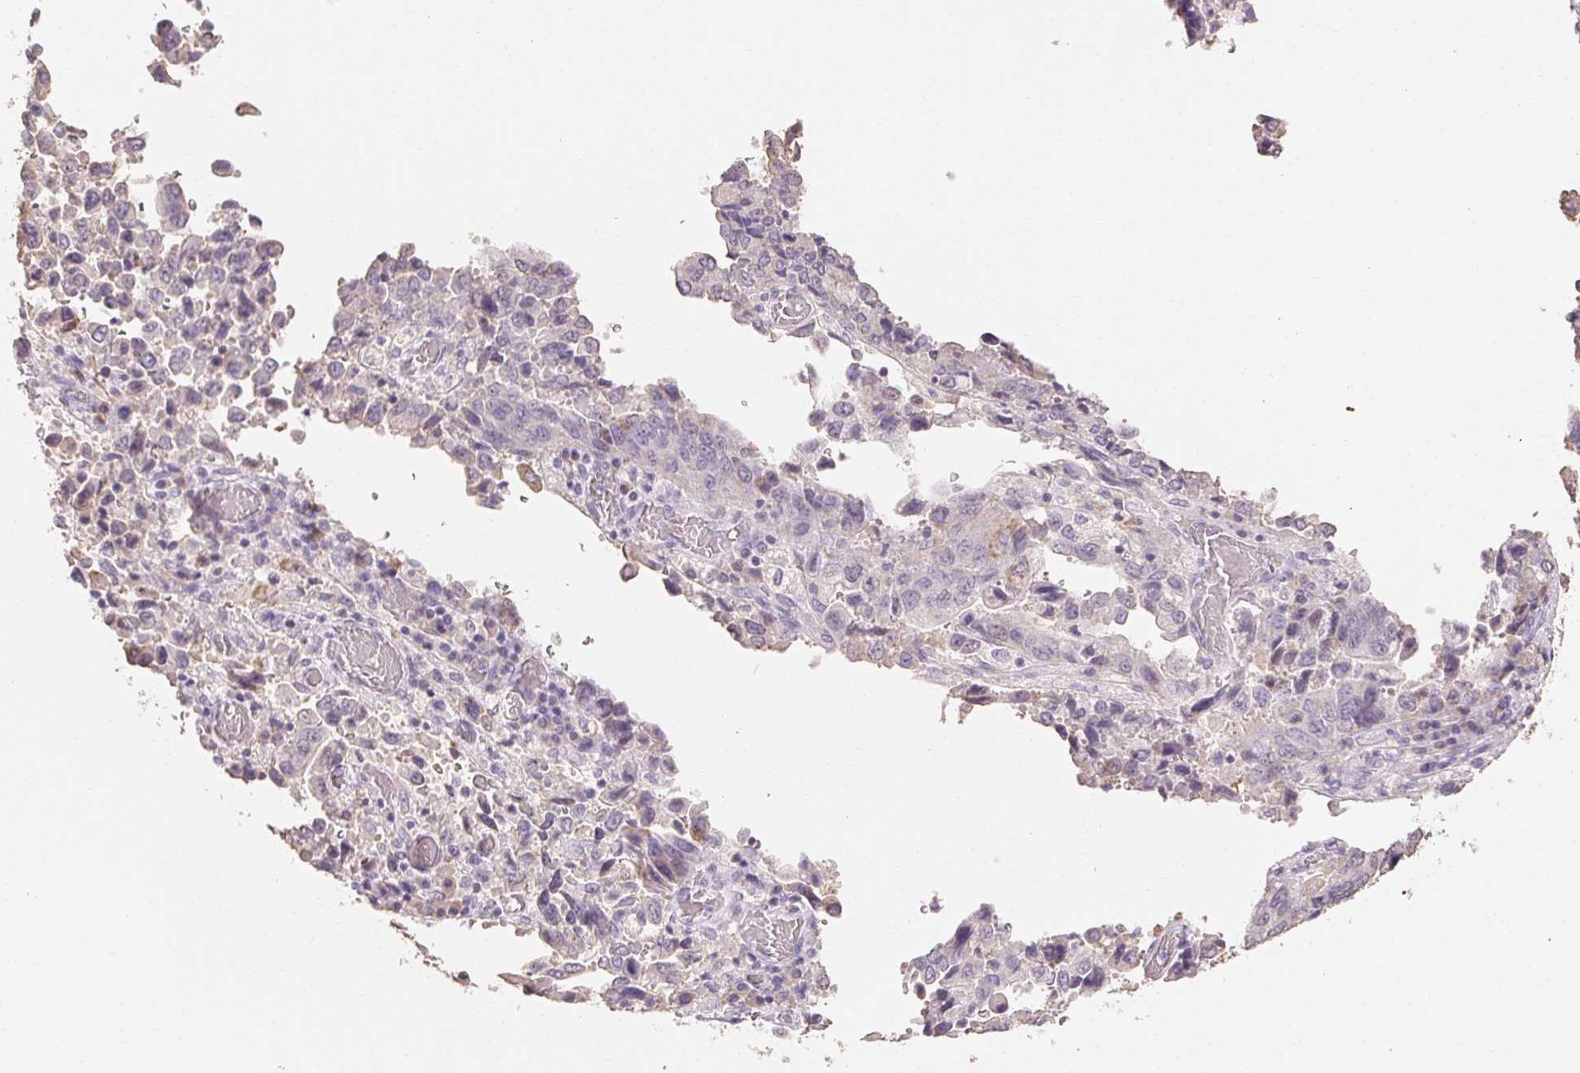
{"staining": {"intensity": "weak", "quantity": "<25%", "location": "cytoplasmic/membranous"}, "tissue": "stomach cancer", "cell_type": "Tumor cells", "image_type": "cancer", "snomed": [{"axis": "morphology", "description": "Adenocarcinoma, NOS"}, {"axis": "topography", "description": "Stomach, upper"}], "caption": "Immunohistochemistry (IHC) image of human adenocarcinoma (stomach) stained for a protein (brown), which shows no expression in tumor cells.", "gene": "MAP7D2", "patient": {"sex": "male", "age": 74}}